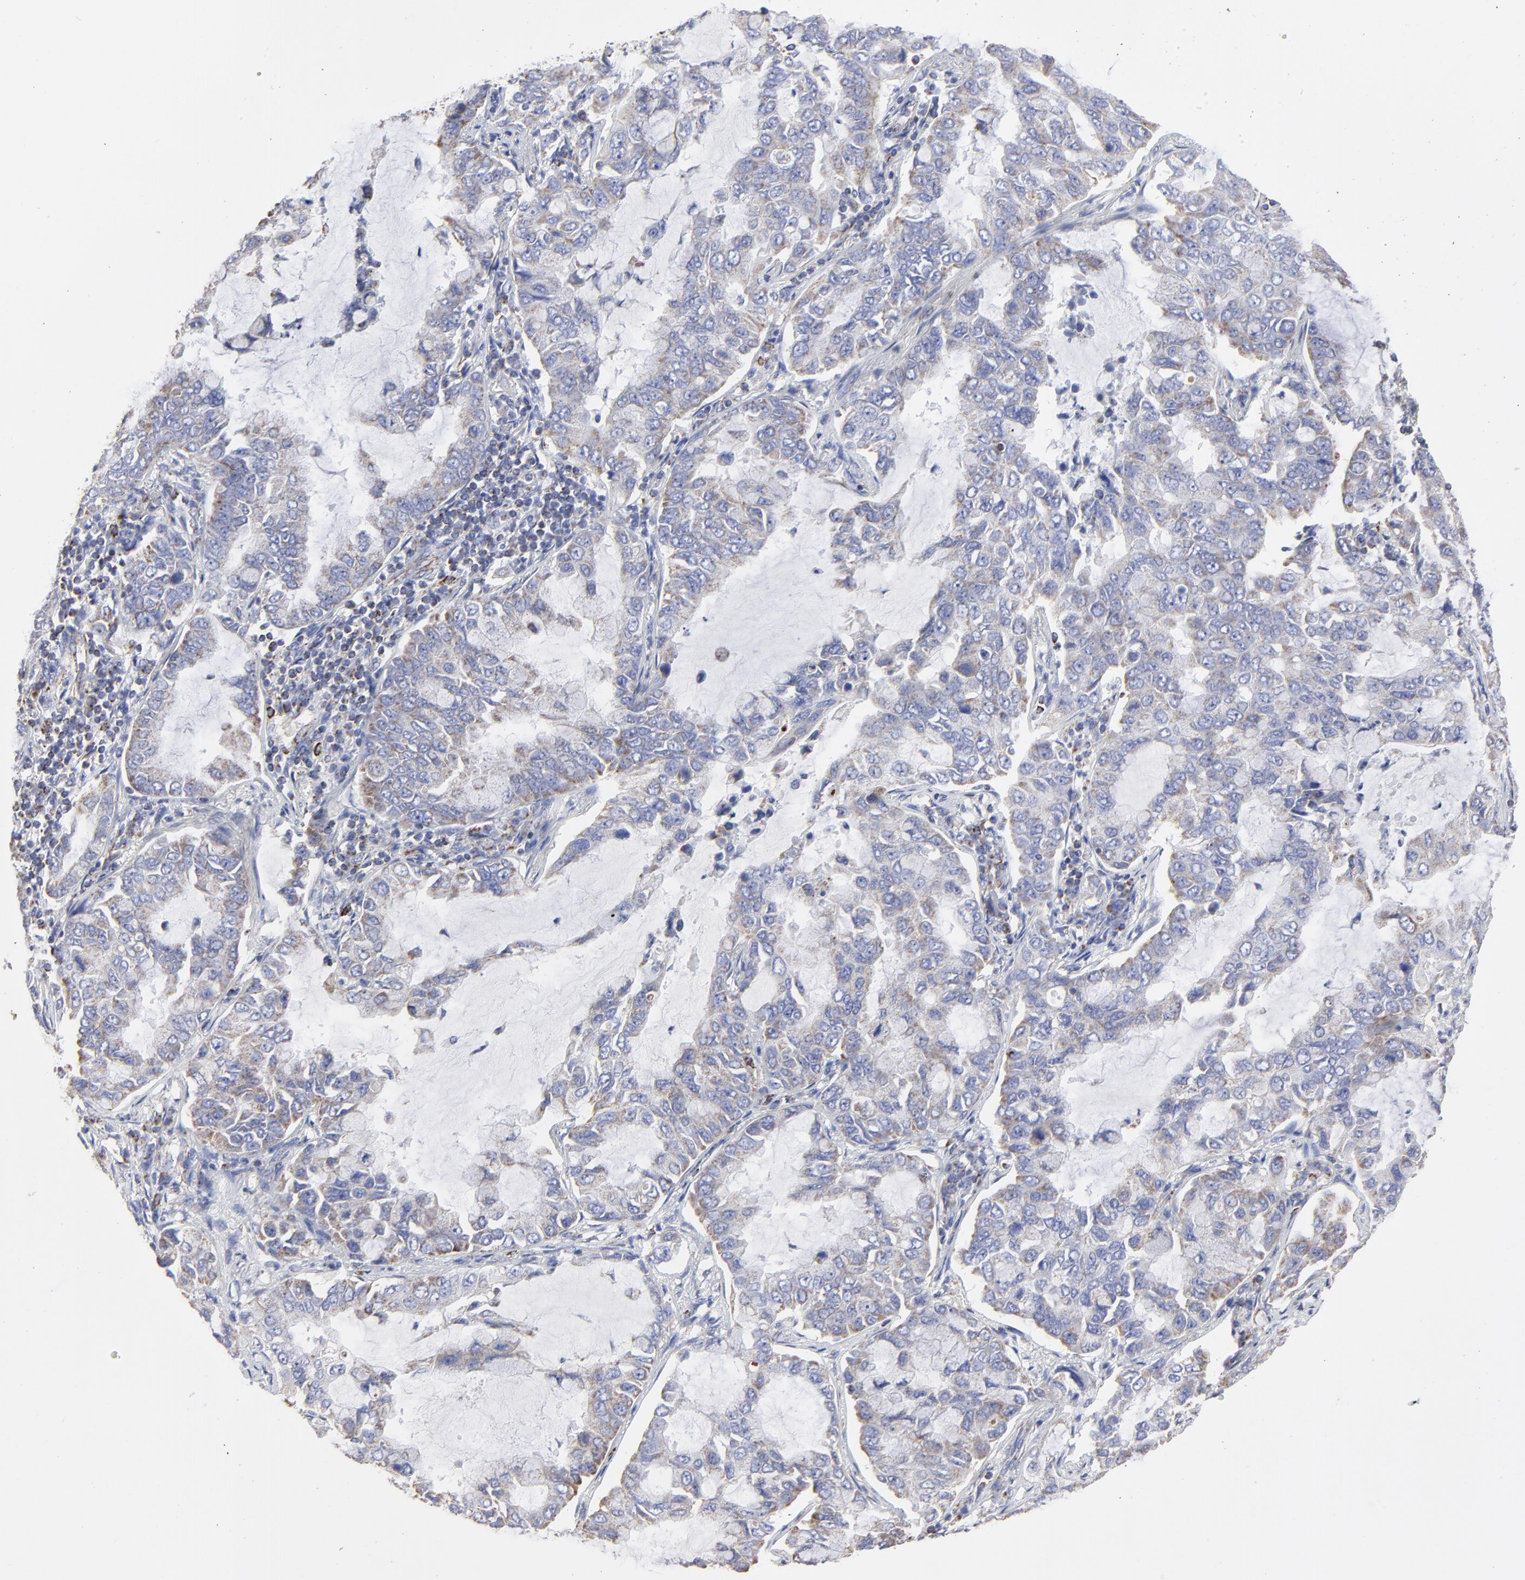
{"staining": {"intensity": "weak", "quantity": "<25%", "location": "cytoplasmic/membranous"}, "tissue": "lung cancer", "cell_type": "Tumor cells", "image_type": "cancer", "snomed": [{"axis": "morphology", "description": "Adenocarcinoma, NOS"}, {"axis": "topography", "description": "Lung"}], "caption": "IHC photomicrograph of human lung adenocarcinoma stained for a protein (brown), which displays no staining in tumor cells.", "gene": "PINK1", "patient": {"sex": "male", "age": 64}}